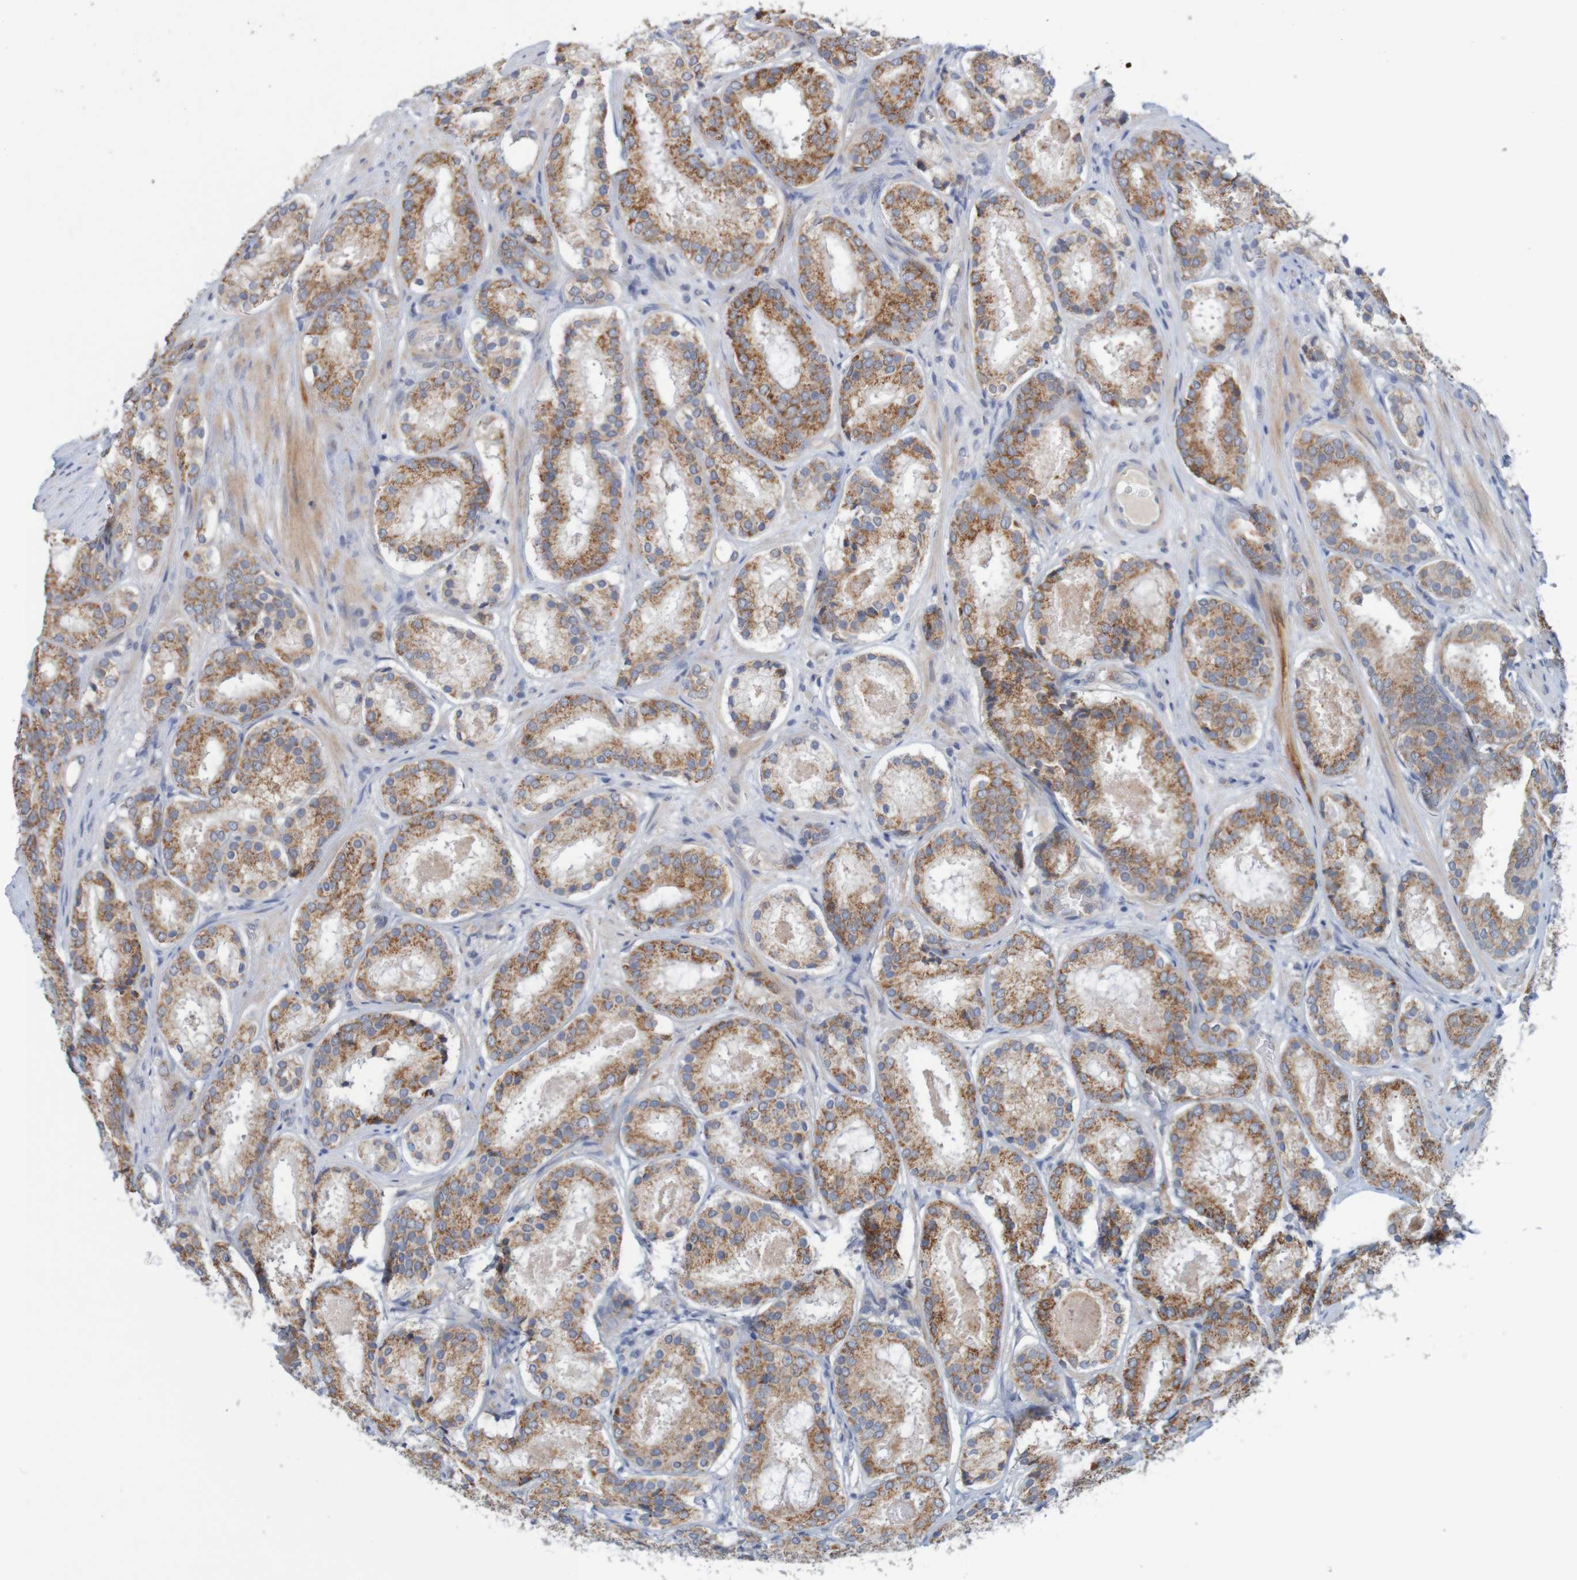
{"staining": {"intensity": "strong", "quantity": ">75%", "location": "cytoplasmic/membranous"}, "tissue": "prostate cancer", "cell_type": "Tumor cells", "image_type": "cancer", "snomed": [{"axis": "morphology", "description": "Adenocarcinoma, Low grade"}, {"axis": "topography", "description": "Prostate"}], "caption": "Strong cytoplasmic/membranous protein positivity is appreciated in about >75% of tumor cells in prostate low-grade adenocarcinoma.", "gene": "NAV2", "patient": {"sex": "male", "age": 69}}